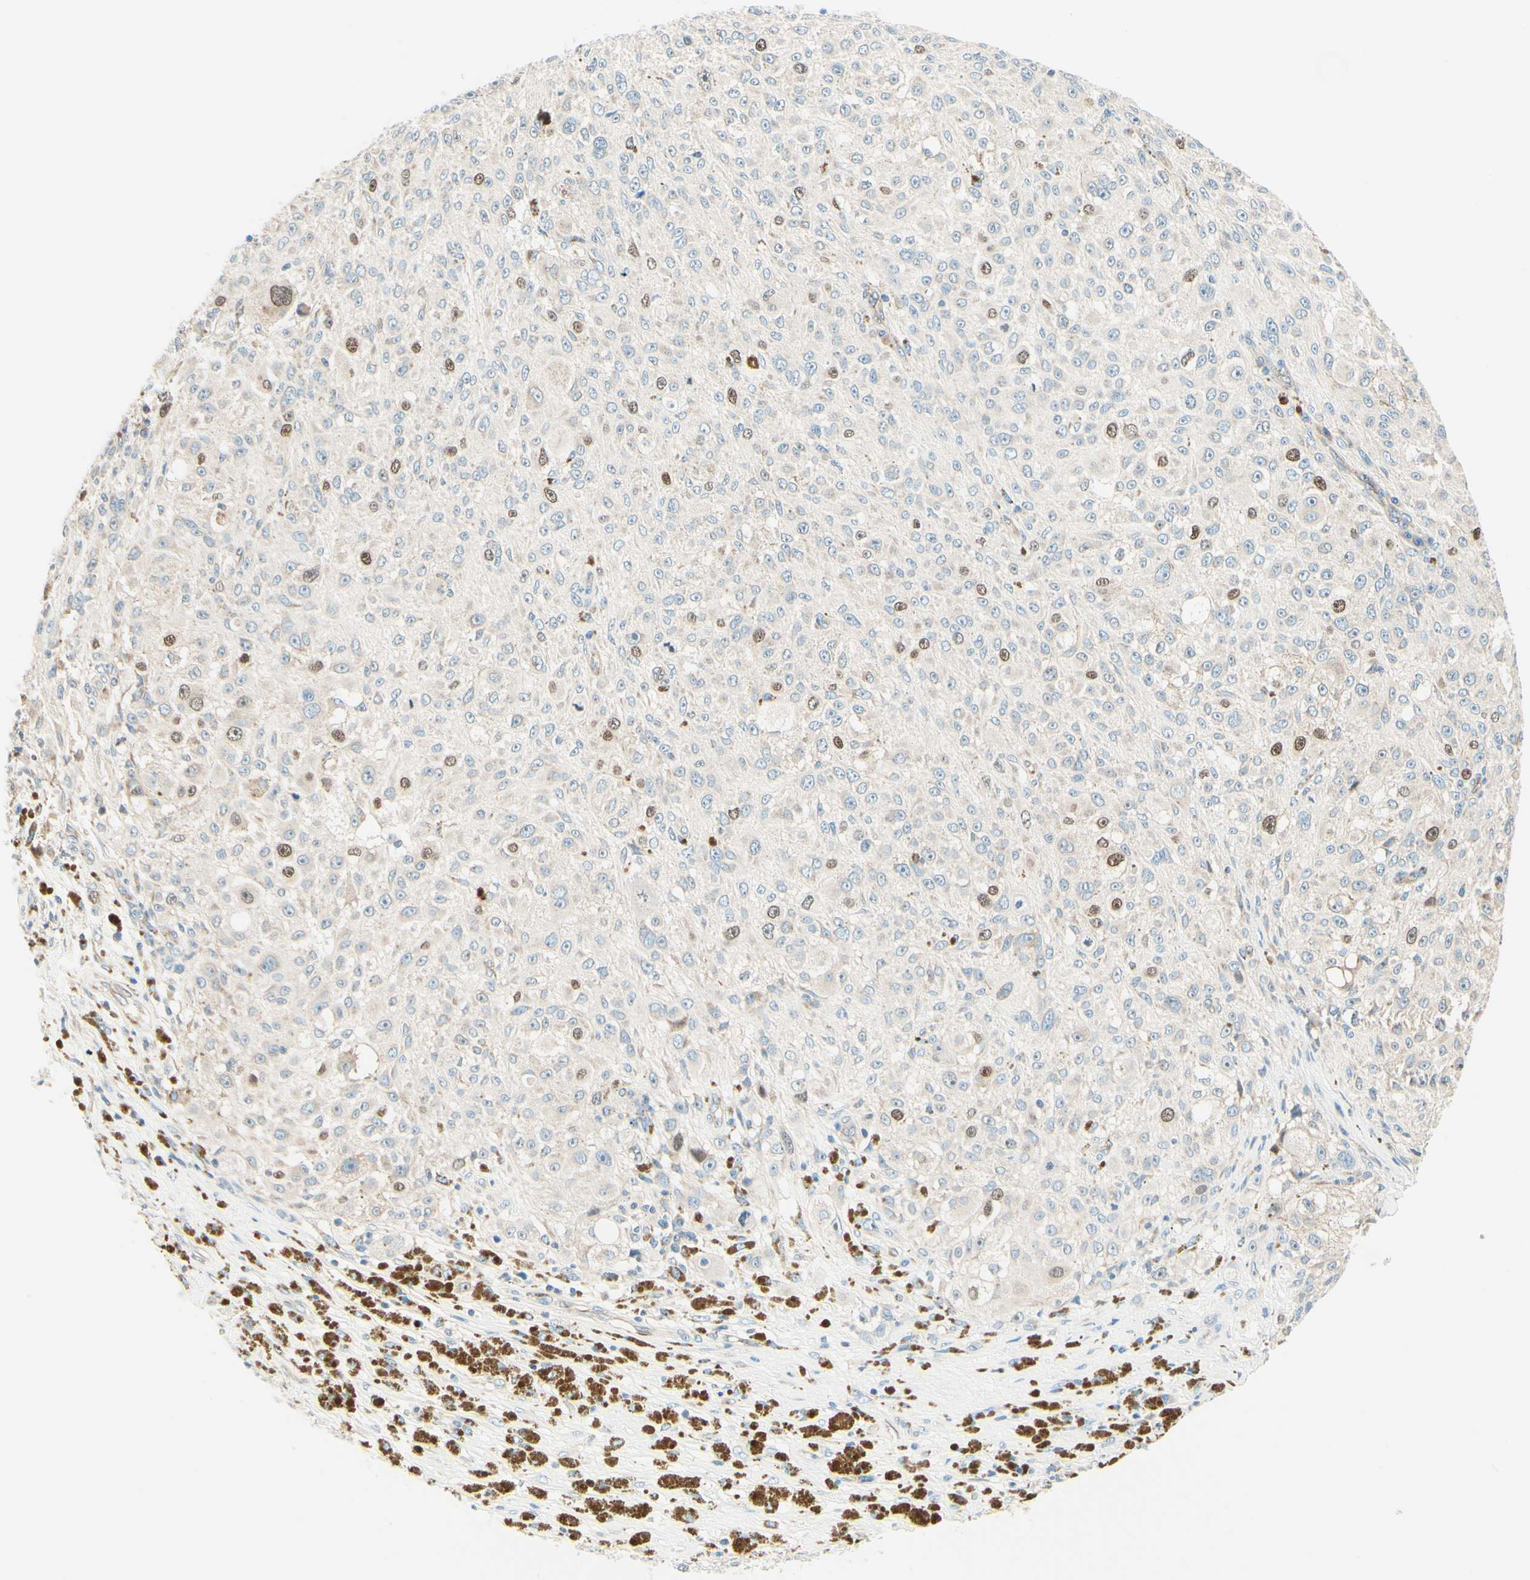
{"staining": {"intensity": "moderate", "quantity": "<25%", "location": "nuclear"}, "tissue": "melanoma", "cell_type": "Tumor cells", "image_type": "cancer", "snomed": [{"axis": "morphology", "description": "Necrosis, NOS"}, {"axis": "morphology", "description": "Malignant melanoma, NOS"}, {"axis": "topography", "description": "Skin"}], "caption": "DAB (3,3'-diaminobenzidine) immunohistochemical staining of human malignant melanoma displays moderate nuclear protein positivity in approximately <25% of tumor cells.", "gene": "TAOK2", "patient": {"sex": "female", "age": 87}}